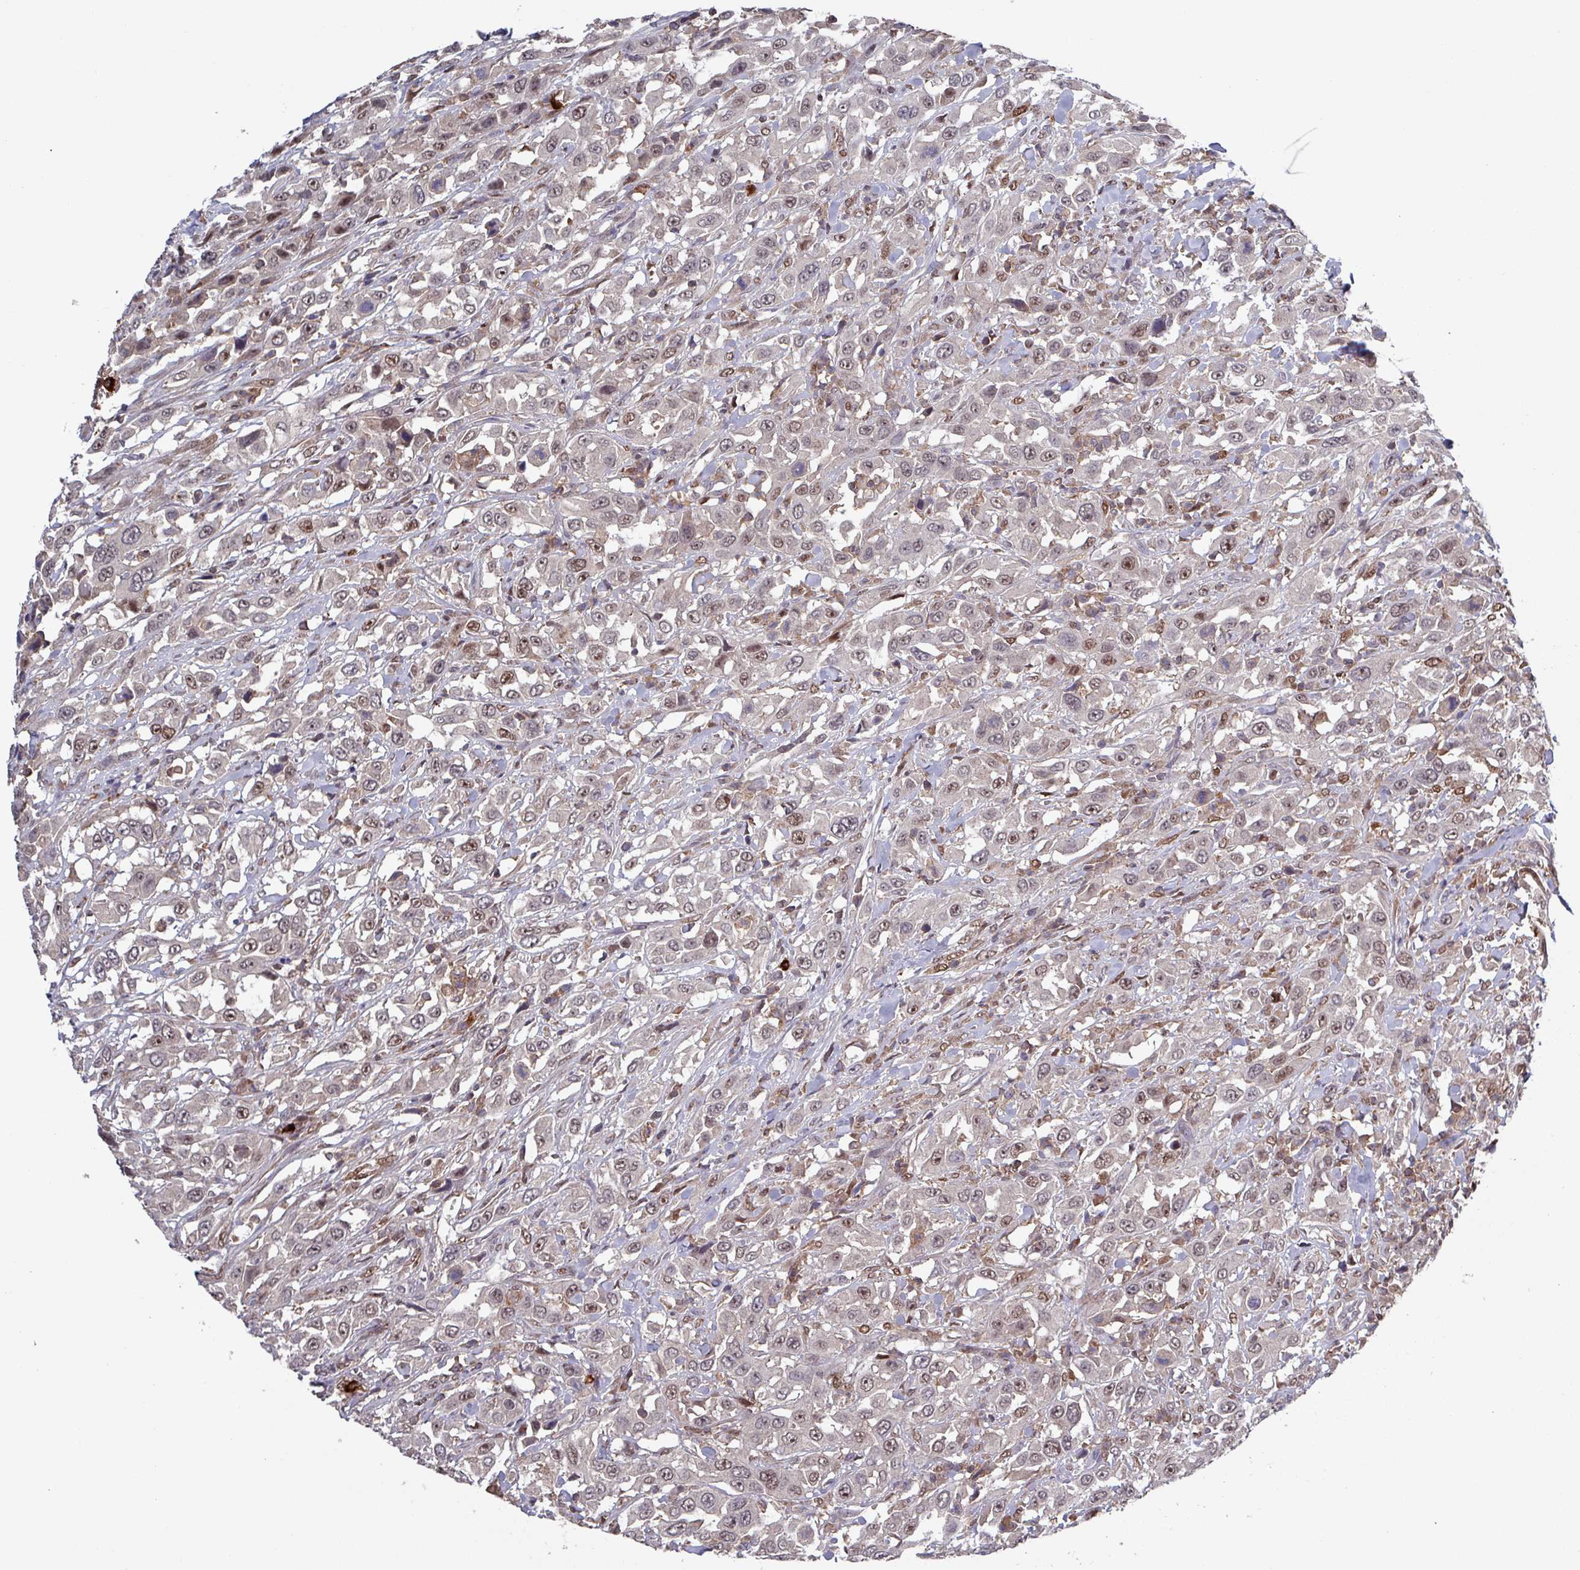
{"staining": {"intensity": "moderate", "quantity": ">75%", "location": "nuclear"}, "tissue": "urothelial cancer", "cell_type": "Tumor cells", "image_type": "cancer", "snomed": [{"axis": "morphology", "description": "Urothelial carcinoma, High grade"}, {"axis": "topography", "description": "Urinary bladder"}], "caption": "This is an image of IHC staining of urothelial cancer, which shows moderate positivity in the nuclear of tumor cells.", "gene": "PRRX1", "patient": {"sex": "male", "age": 61}}